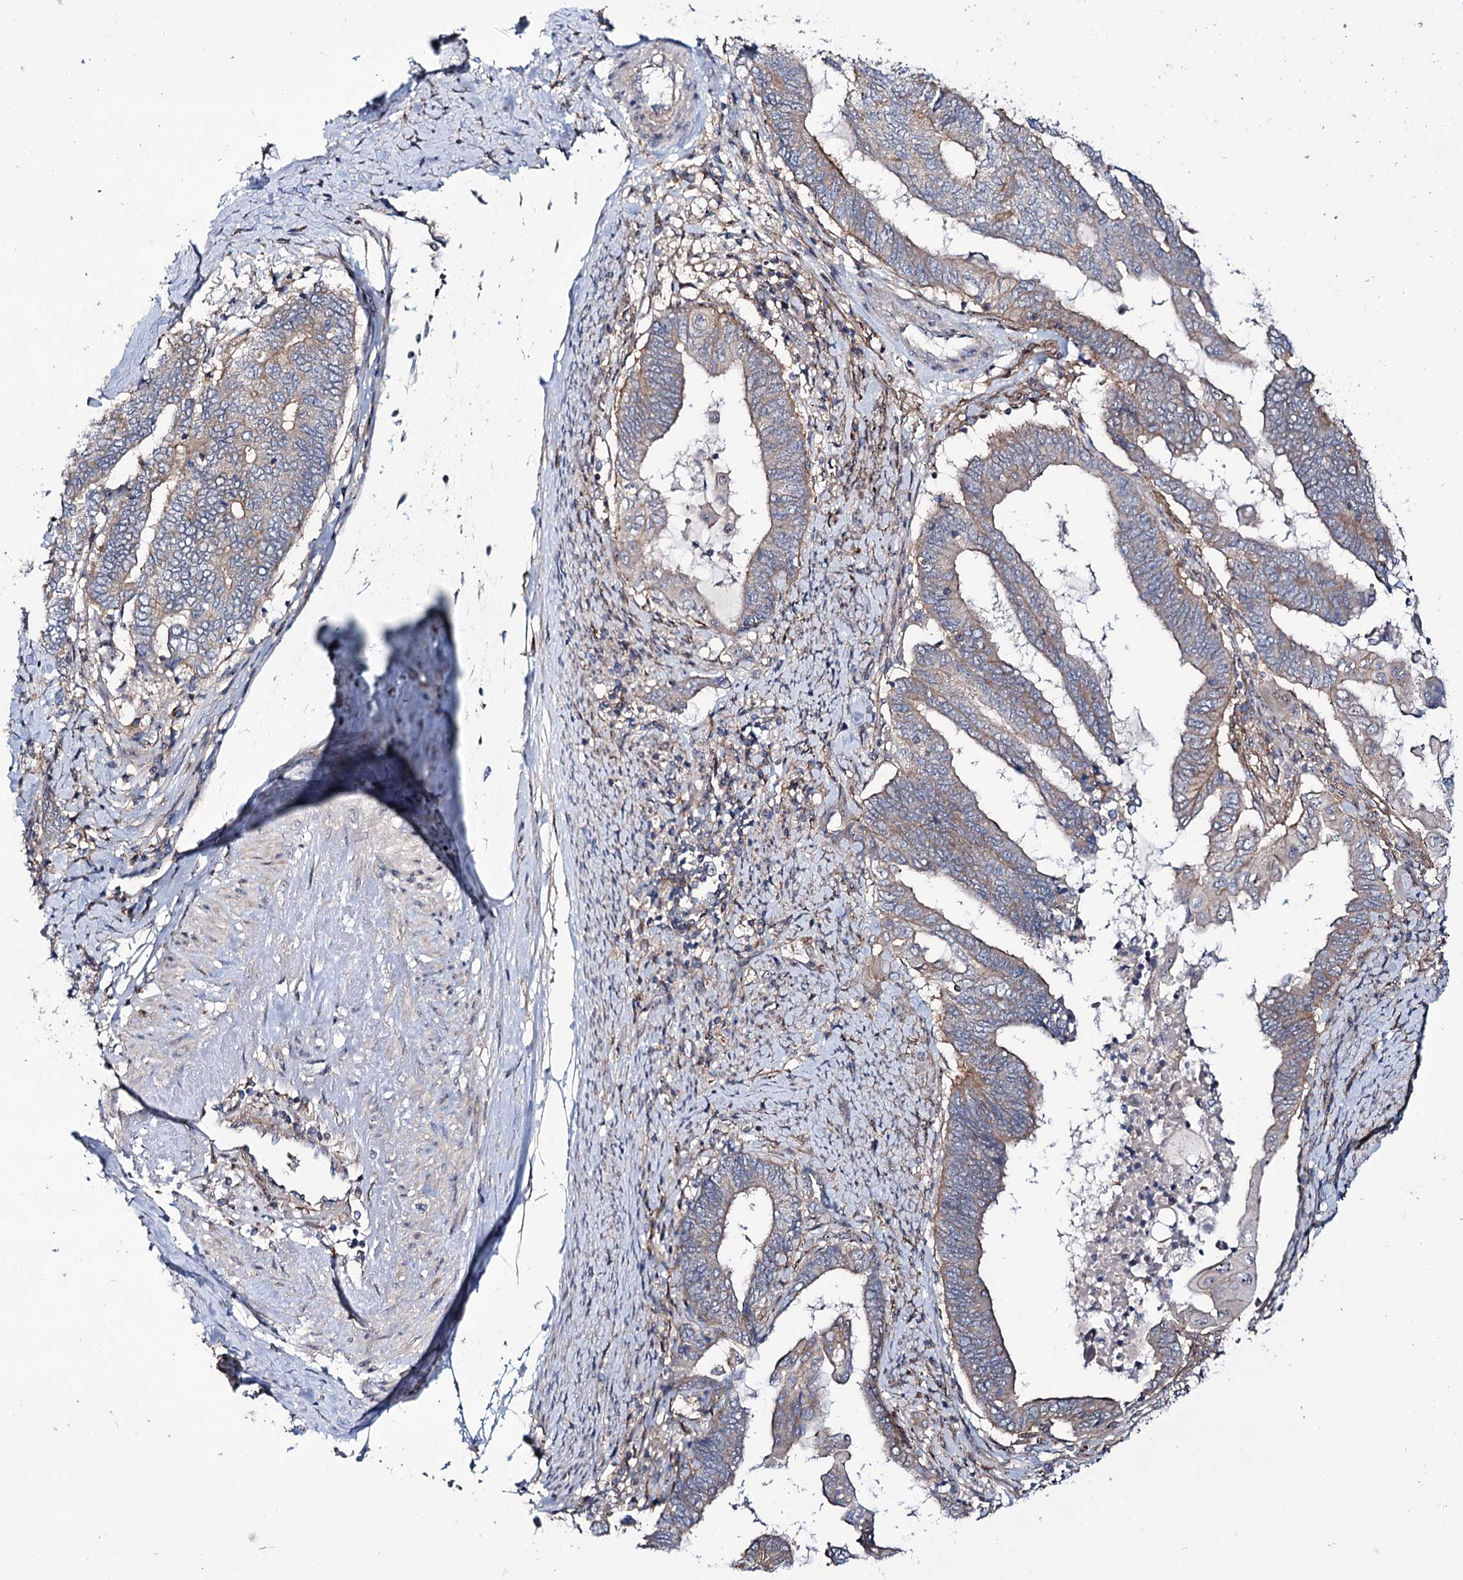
{"staining": {"intensity": "weak", "quantity": "25%-75%", "location": "cytoplasmic/membranous"}, "tissue": "endometrial cancer", "cell_type": "Tumor cells", "image_type": "cancer", "snomed": [{"axis": "morphology", "description": "Adenocarcinoma, NOS"}, {"axis": "topography", "description": "Uterus"}, {"axis": "topography", "description": "Endometrium"}], "caption": "Endometrial cancer (adenocarcinoma) stained with a protein marker reveals weak staining in tumor cells.", "gene": "SEC24A", "patient": {"sex": "female", "age": 70}}